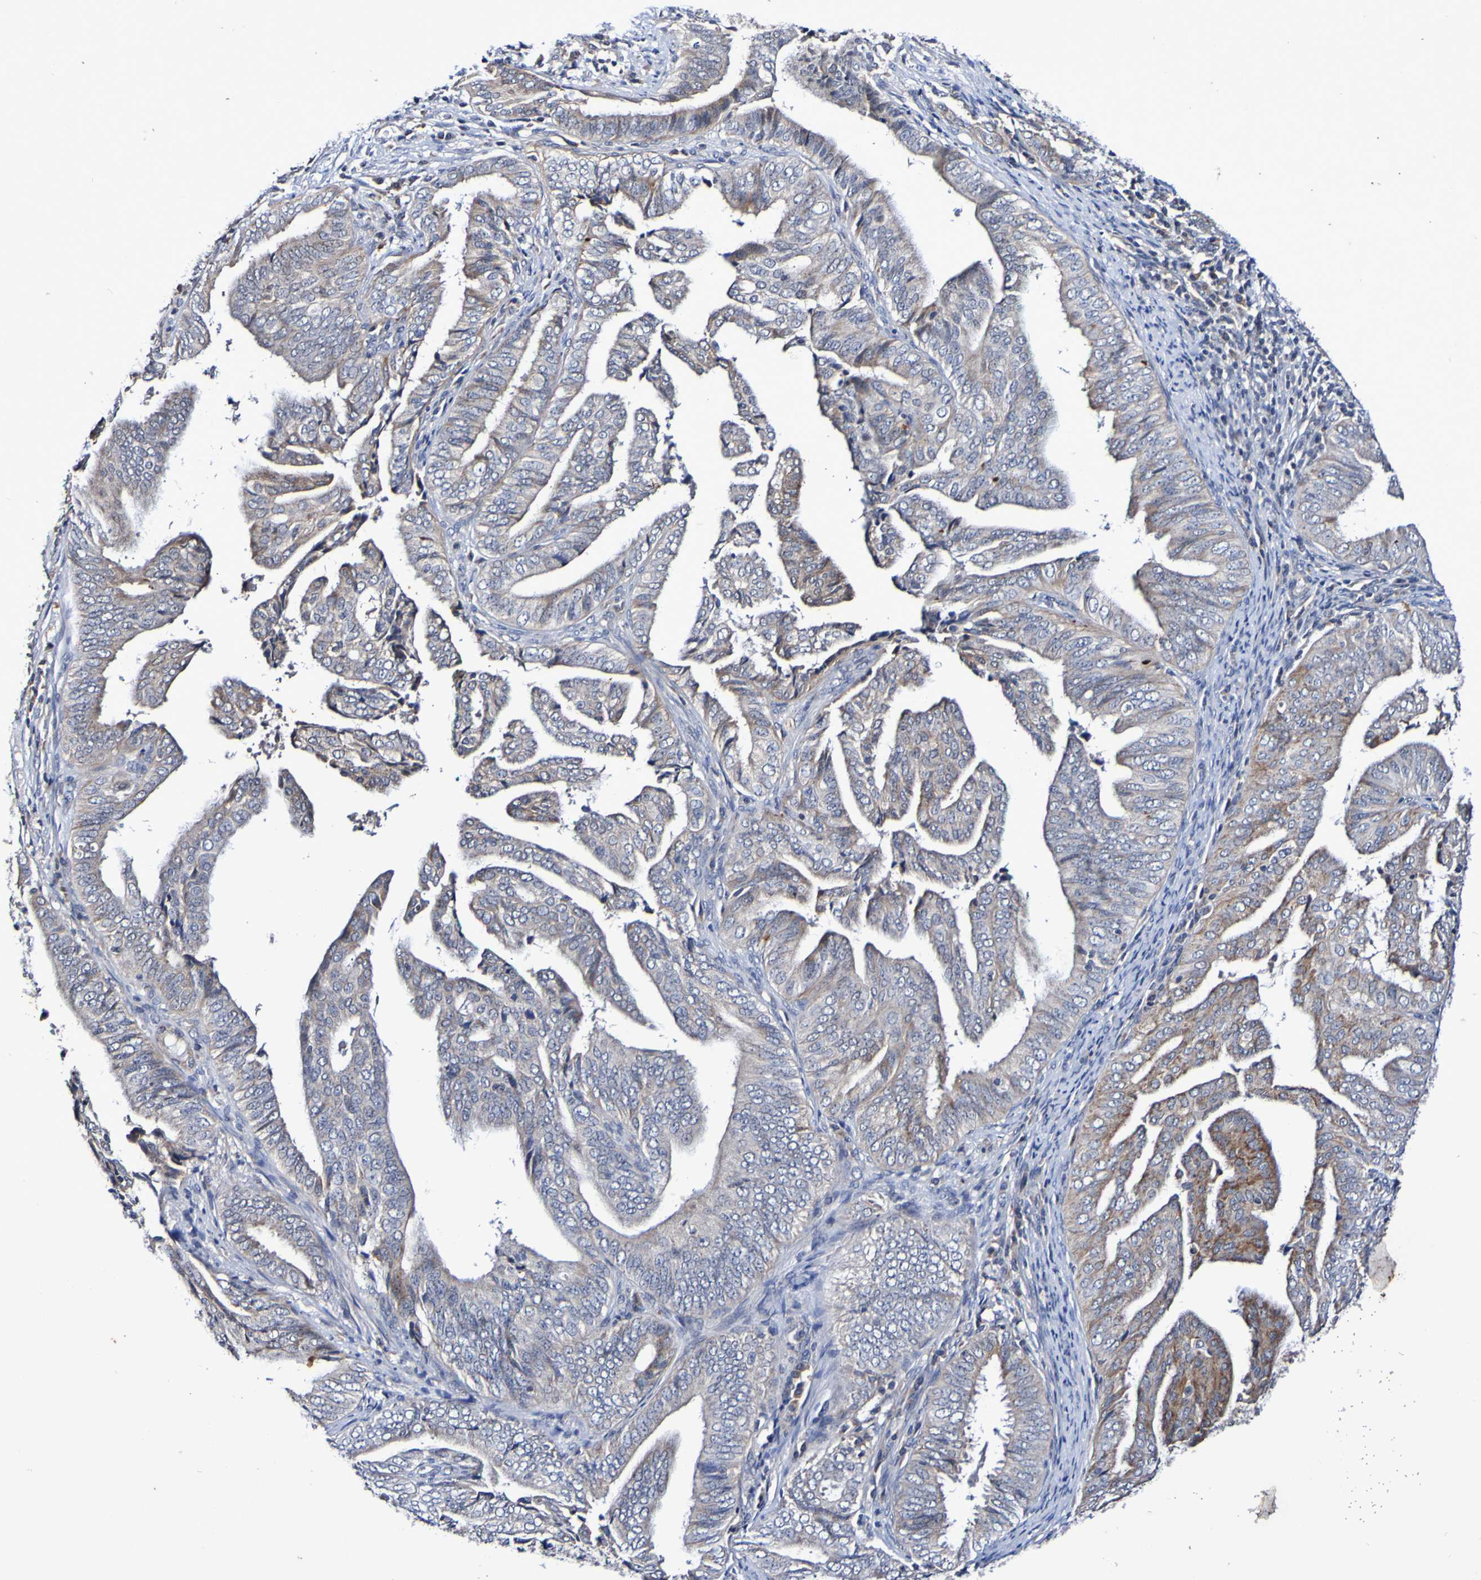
{"staining": {"intensity": "moderate", "quantity": "<25%", "location": "cytoplasmic/membranous"}, "tissue": "endometrial cancer", "cell_type": "Tumor cells", "image_type": "cancer", "snomed": [{"axis": "morphology", "description": "Adenocarcinoma, NOS"}, {"axis": "topography", "description": "Endometrium"}], "caption": "Immunohistochemical staining of adenocarcinoma (endometrial) shows moderate cytoplasmic/membranous protein positivity in about <25% of tumor cells.", "gene": "PTP4A2", "patient": {"sex": "female", "age": 58}}